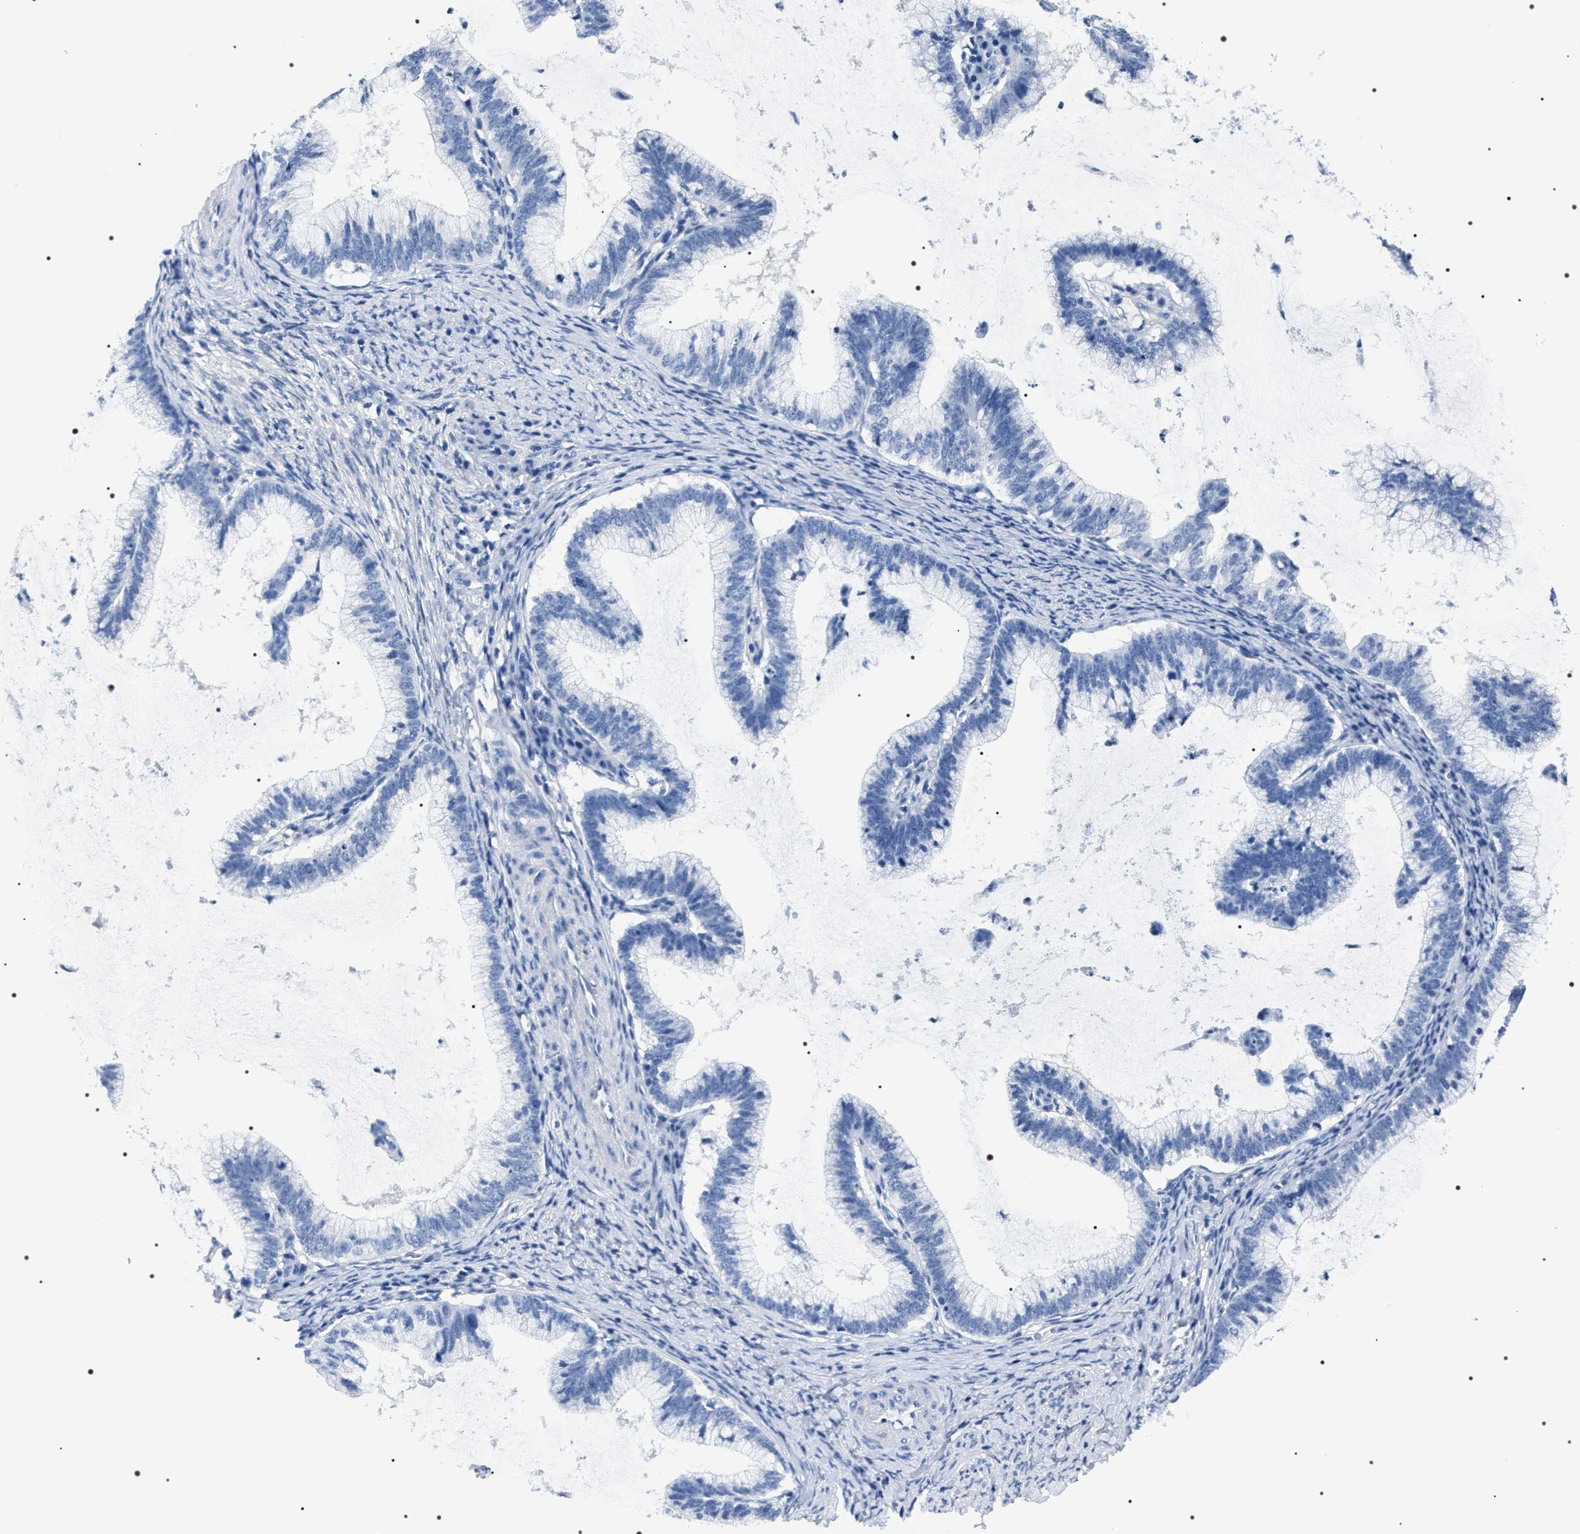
{"staining": {"intensity": "negative", "quantity": "none", "location": "none"}, "tissue": "cervical cancer", "cell_type": "Tumor cells", "image_type": "cancer", "snomed": [{"axis": "morphology", "description": "Adenocarcinoma, NOS"}, {"axis": "topography", "description": "Cervix"}], "caption": "A histopathology image of adenocarcinoma (cervical) stained for a protein shows no brown staining in tumor cells.", "gene": "ADH4", "patient": {"sex": "female", "age": 36}}